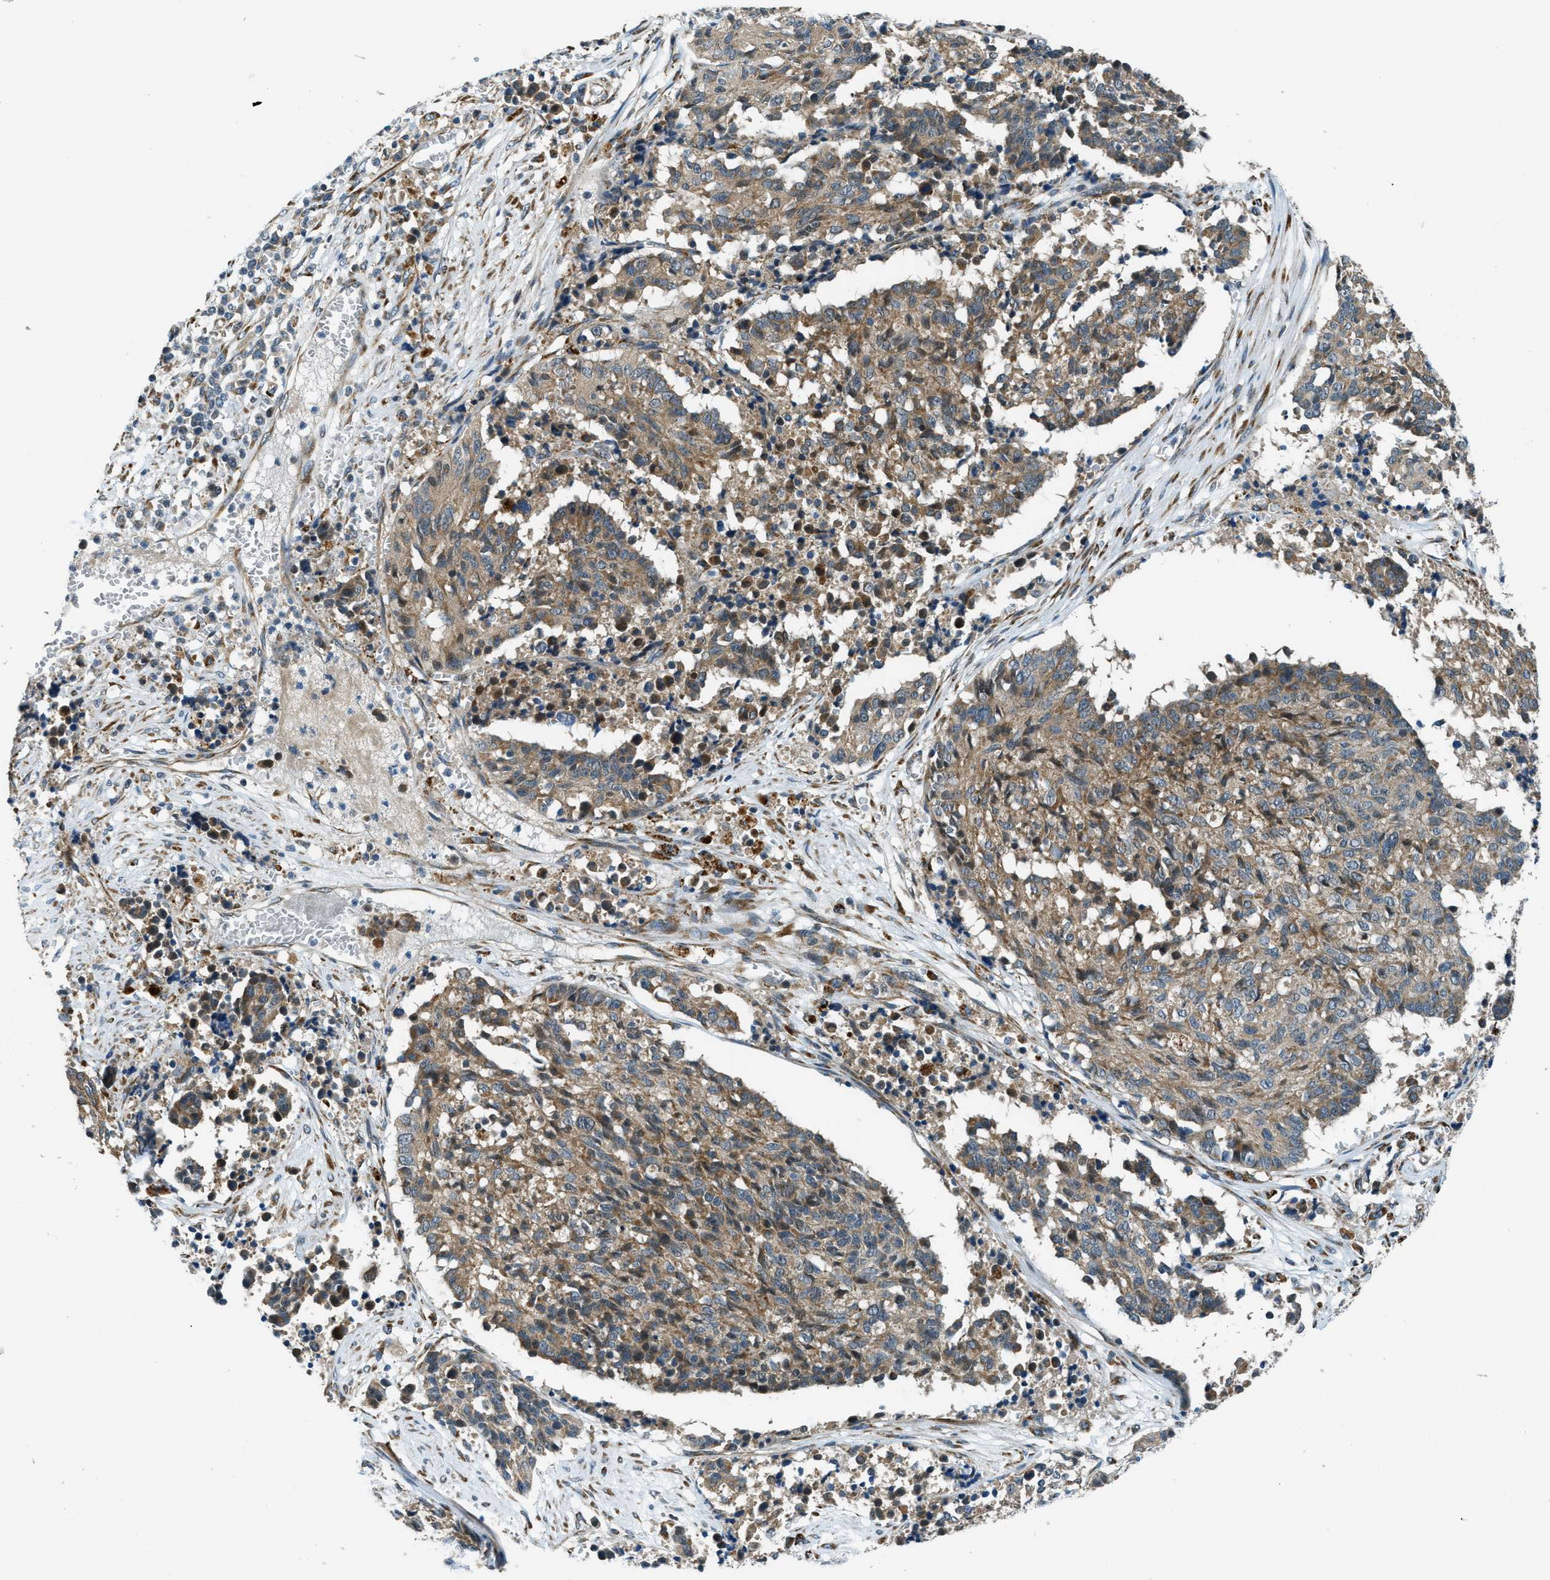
{"staining": {"intensity": "moderate", "quantity": ">75%", "location": "cytoplasmic/membranous"}, "tissue": "cervical cancer", "cell_type": "Tumor cells", "image_type": "cancer", "snomed": [{"axis": "morphology", "description": "Squamous cell carcinoma, NOS"}, {"axis": "topography", "description": "Cervix"}], "caption": "Protein staining exhibits moderate cytoplasmic/membranous positivity in approximately >75% of tumor cells in cervical squamous cell carcinoma.", "gene": "GINM1", "patient": {"sex": "female", "age": 35}}